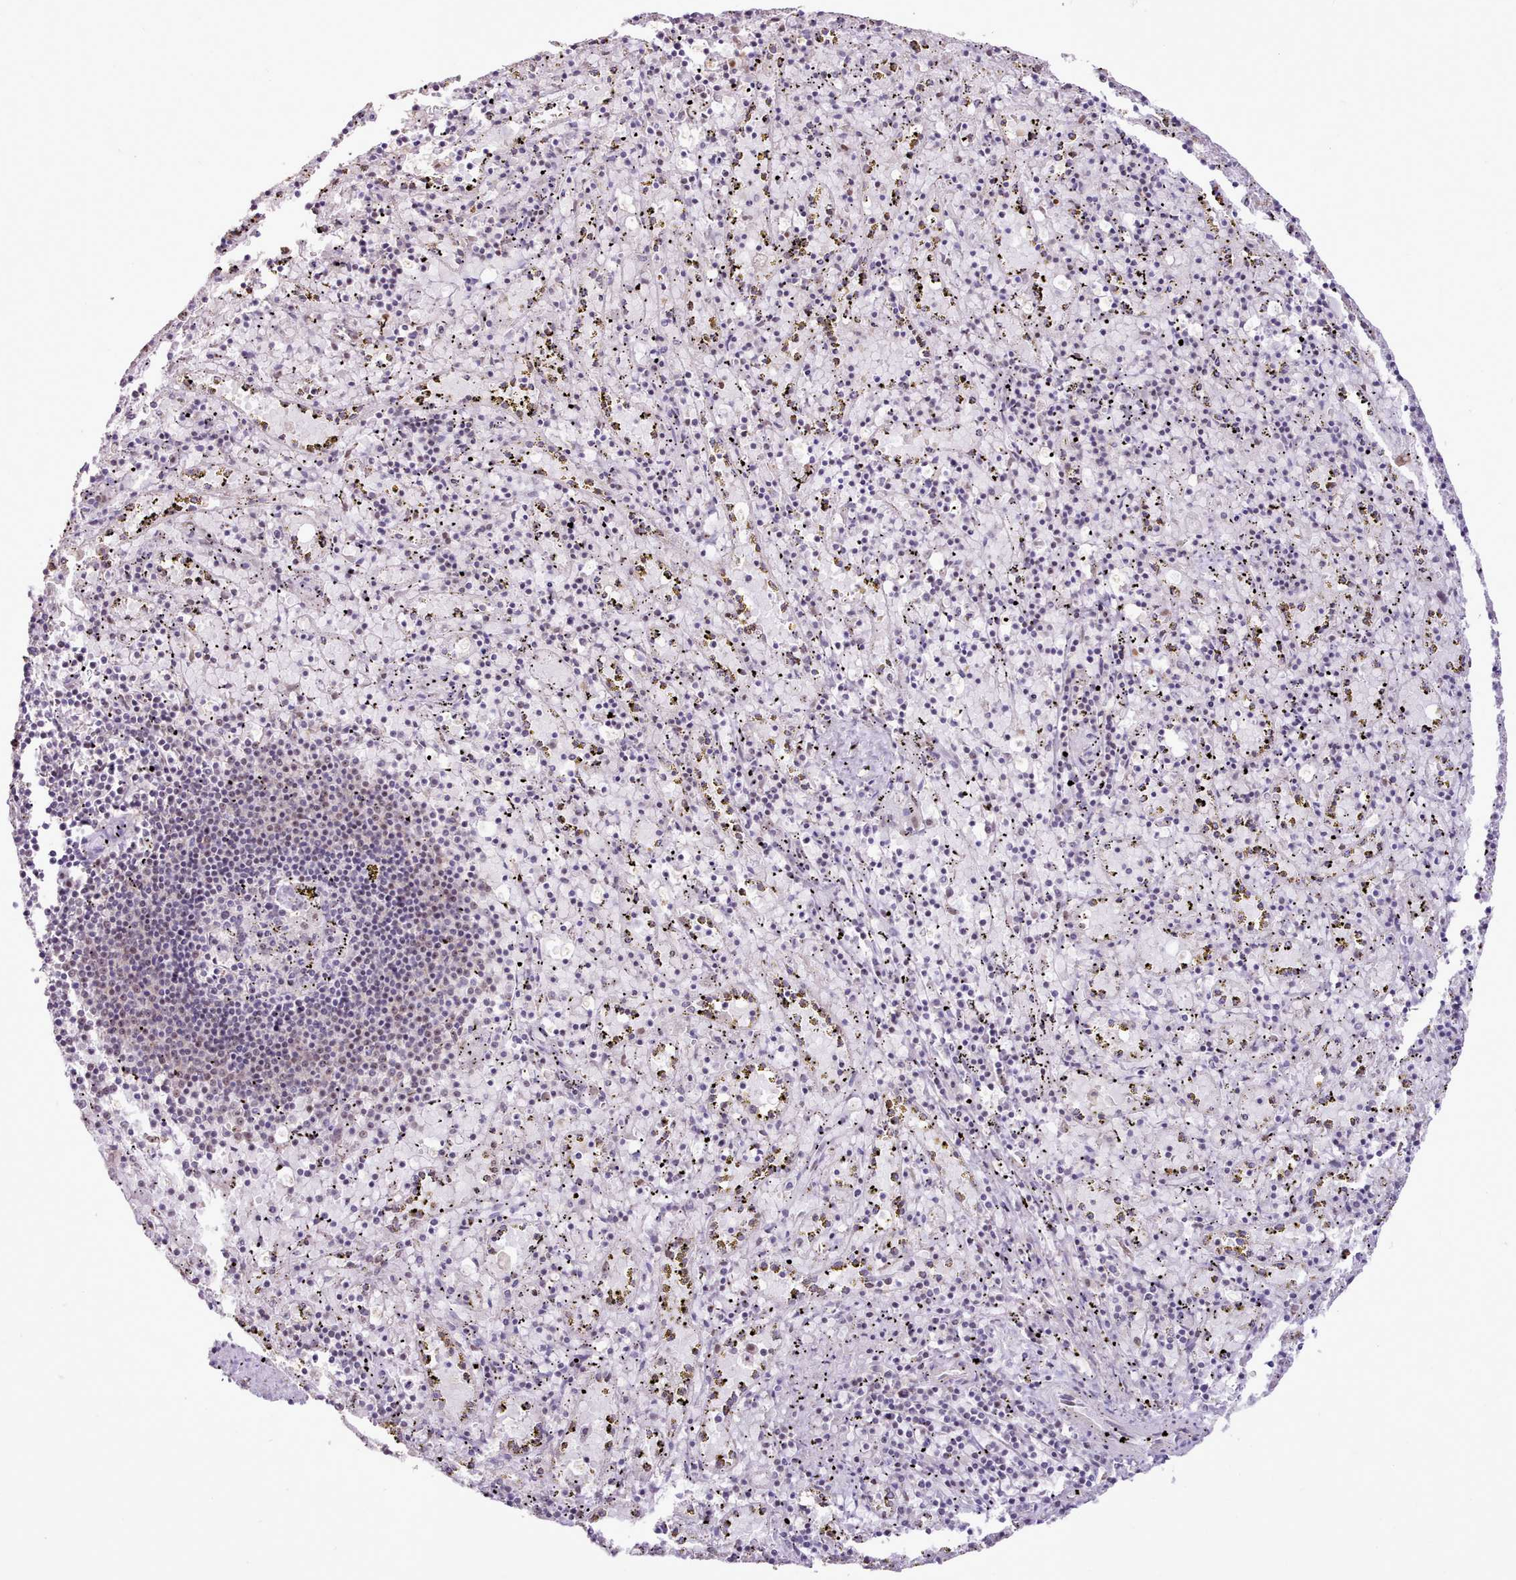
{"staining": {"intensity": "weak", "quantity": "25%-75%", "location": "nuclear"}, "tissue": "spleen", "cell_type": "Cells in red pulp", "image_type": "normal", "snomed": [{"axis": "morphology", "description": "Normal tissue, NOS"}, {"axis": "topography", "description": "Spleen"}], "caption": "IHC of benign human spleen reveals low levels of weak nuclear expression in about 25%-75% of cells in red pulp.", "gene": "TAF15", "patient": {"sex": "male", "age": 11}}